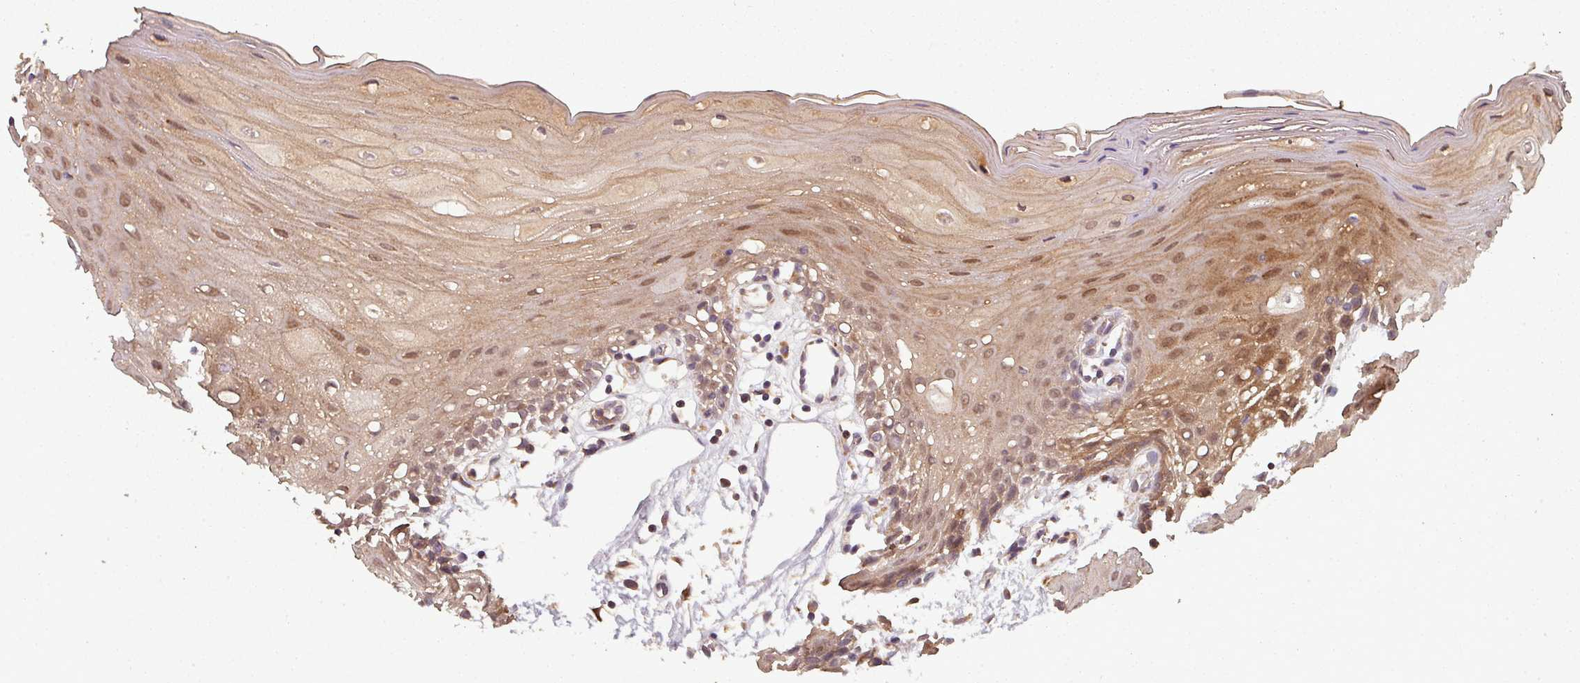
{"staining": {"intensity": "moderate", "quantity": ">75%", "location": "cytoplasmic/membranous,nuclear"}, "tissue": "oral mucosa", "cell_type": "Squamous epithelial cells", "image_type": "normal", "snomed": [{"axis": "morphology", "description": "Normal tissue, NOS"}, {"axis": "topography", "description": "Oral tissue"}, {"axis": "topography", "description": "Tounge, NOS"}], "caption": "Protein staining displays moderate cytoplasmic/membranous,nuclear staining in about >75% of squamous epithelial cells in unremarkable oral mucosa. Nuclei are stained in blue.", "gene": "GSKIP", "patient": {"sex": "female", "age": 59}}